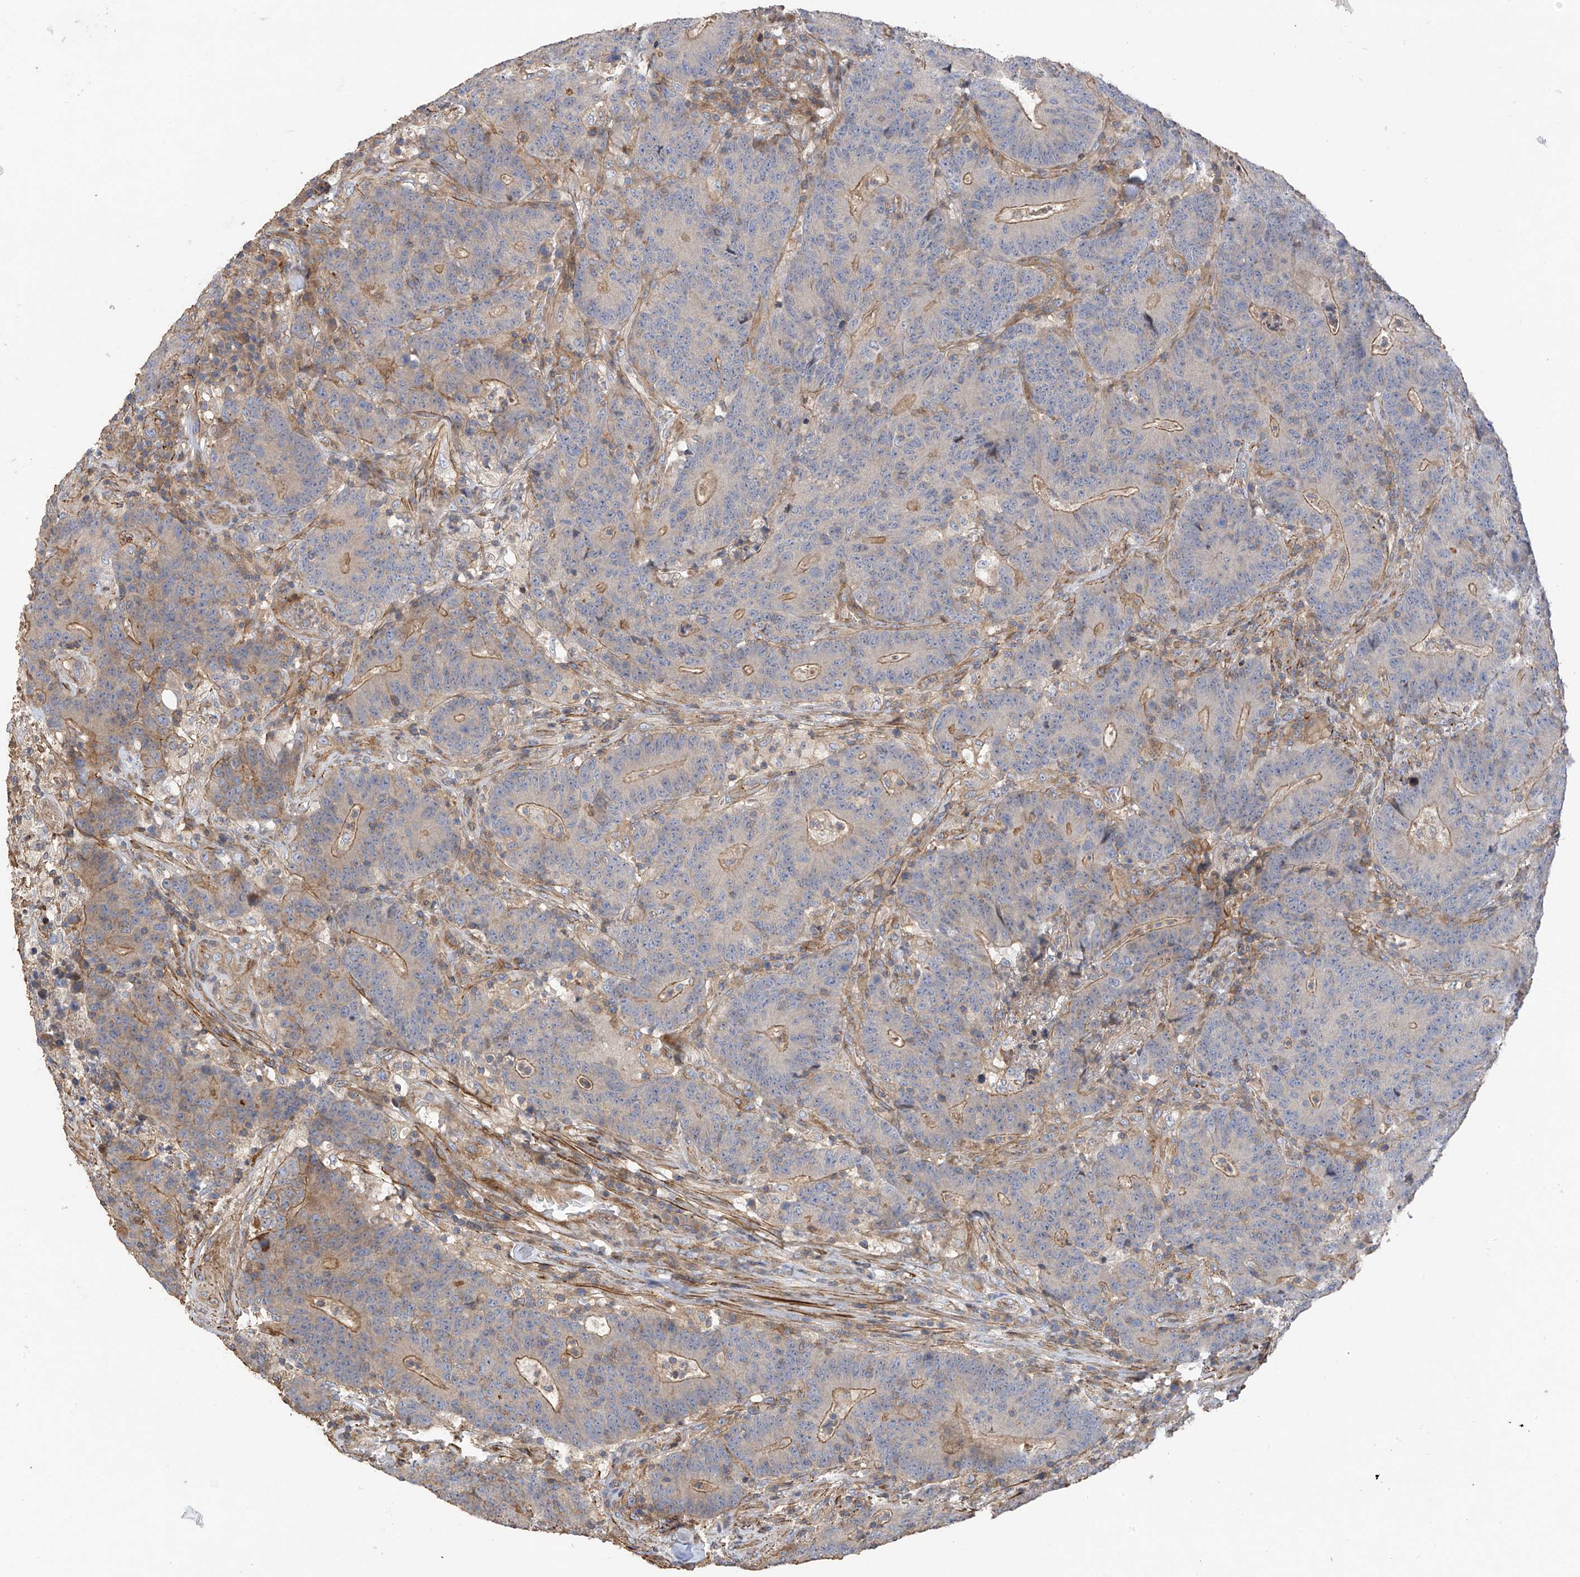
{"staining": {"intensity": "moderate", "quantity": "<25%", "location": "cytoplasmic/membranous"}, "tissue": "colorectal cancer", "cell_type": "Tumor cells", "image_type": "cancer", "snomed": [{"axis": "morphology", "description": "Normal tissue, NOS"}, {"axis": "morphology", "description": "Adenocarcinoma, NOS"}, {"axis": "topography", "description": "Colon"}], "caption": "Protein staining displays moderate cytoplasmic/membranous staining in about <25% of tumor cells in adenocarcinoma (colorectal).", "gene": "SLC43A3", "patient": {"sex": "female", "age": 75}}